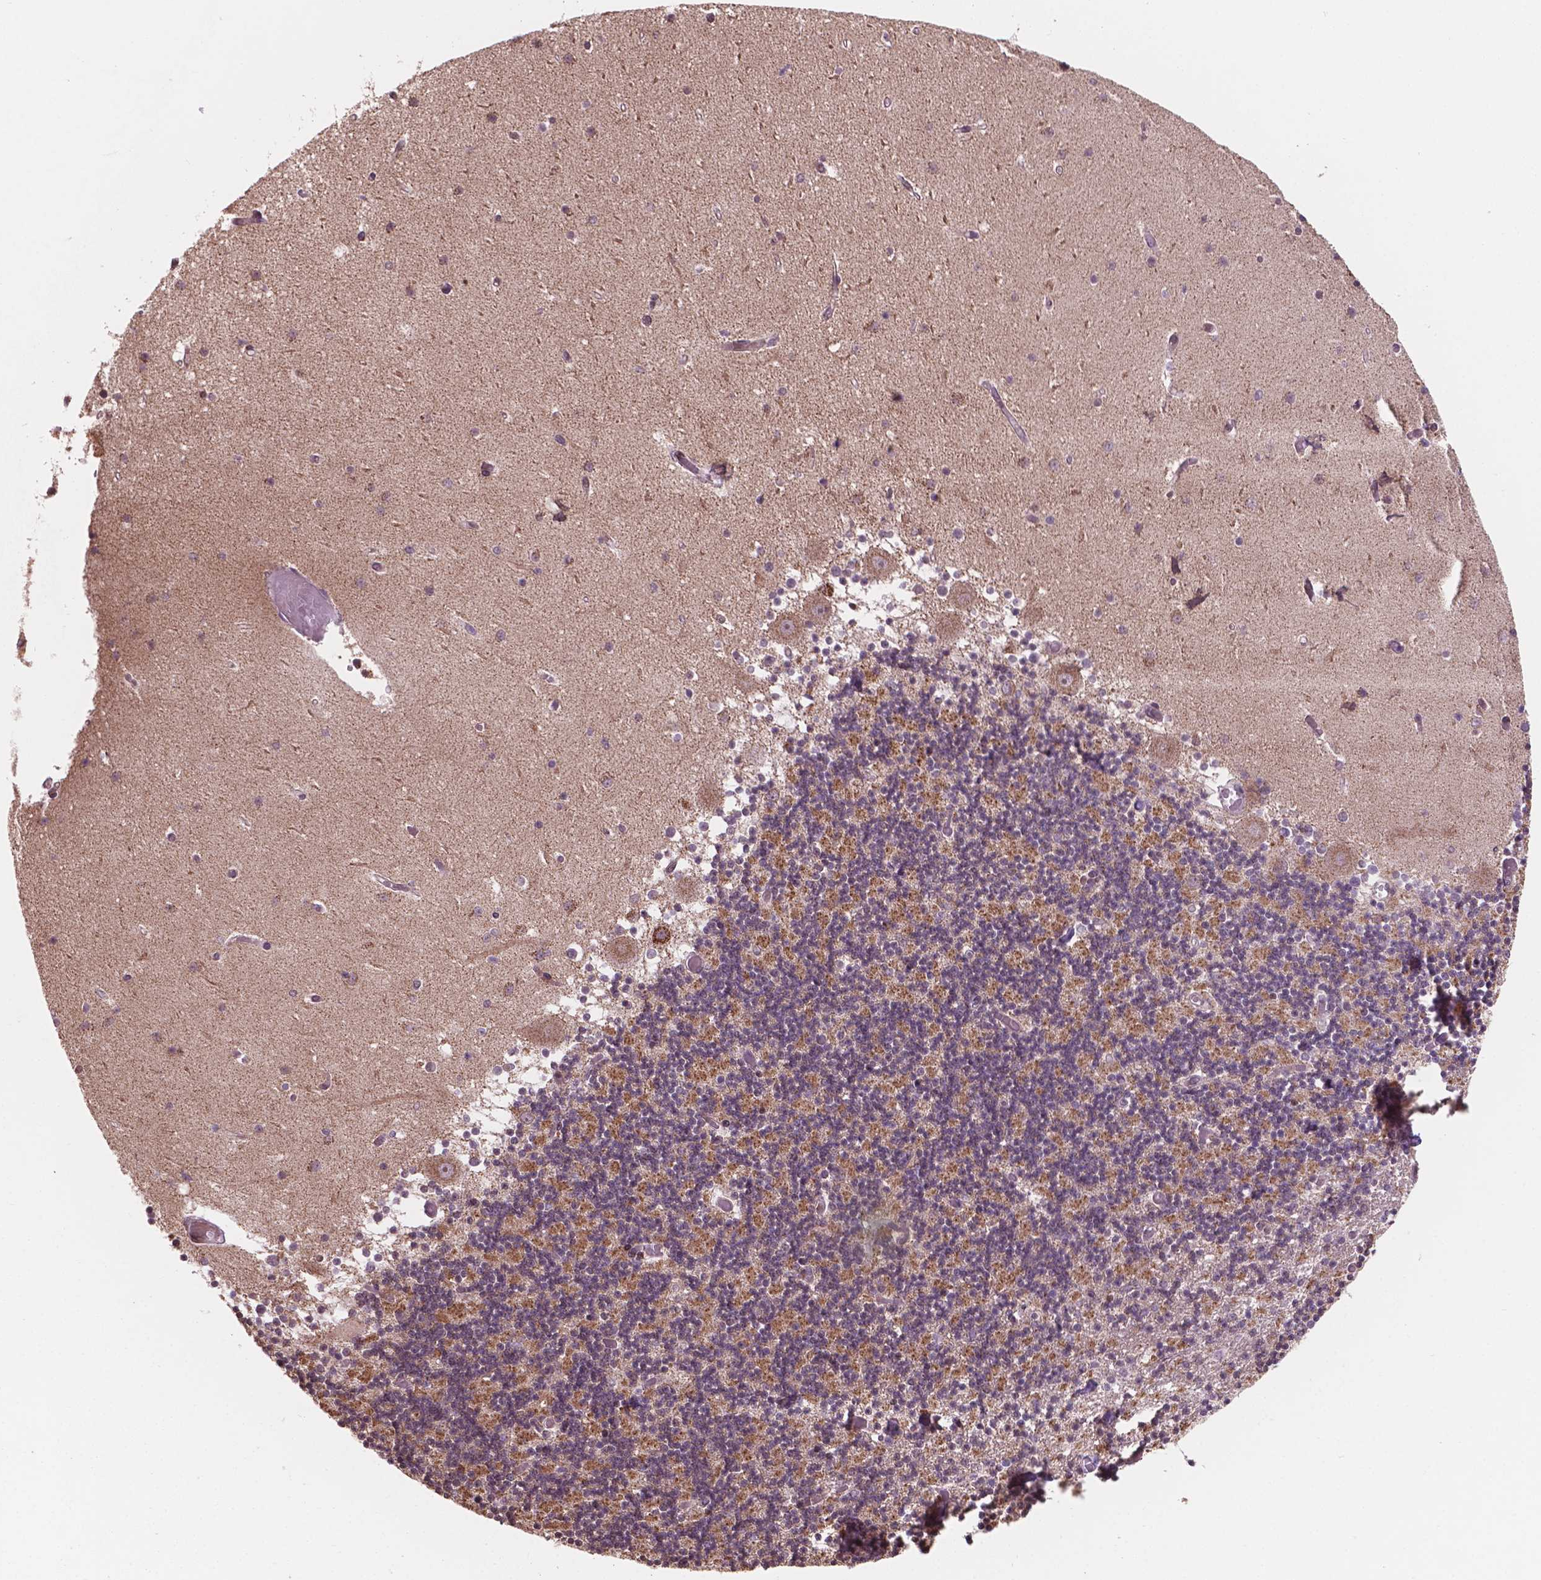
{"staining": {"intensity": "strong", "quantity": ">75%", "location": "cytoplasmic/membranous"}, "tissue": "cerebellum", "cell_type": "Cells in granular layer", "image_type": "normal", "snomed": [{"axis": "morphology", "description": "Normal tissue, NOS"}, {"axis": "topography", "description": "Cerebellum"}], "caption": "Protein expression analysis of benign cerebellum reveals strong cytoplasmic/membranous expression in approximately >75% of cells in granular layer. (DAB (3,3'-diaminobenzidine) IHC with brightfield microscopy, high magnification).", "gene": "NDUFA10", "patient": {"sex": "female", "age": 28}}